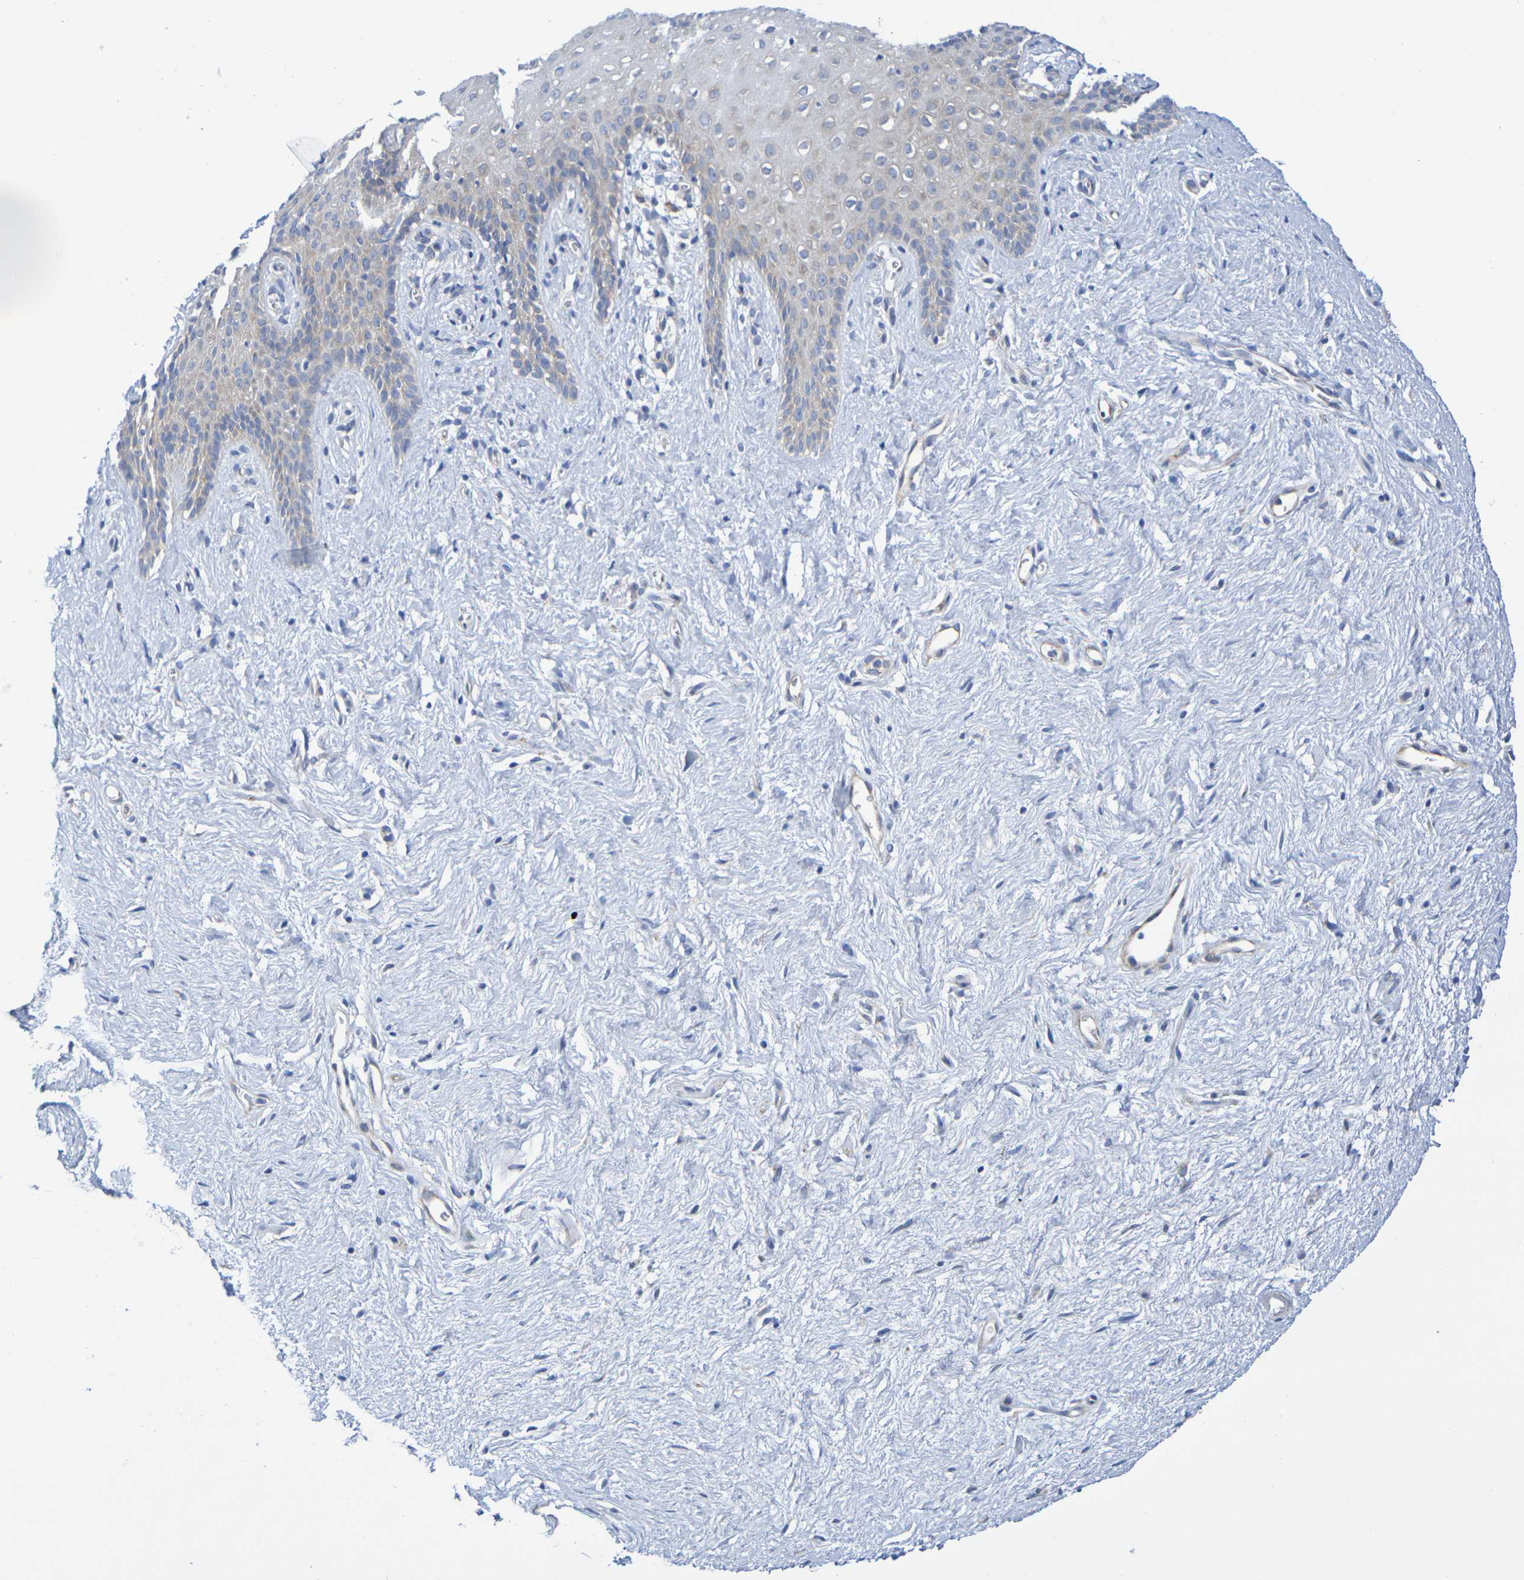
{"staining": {"intensity": "weak", "quantity": "25%-75%", "location": "cytoplasmic/membranous"}, "tissue": "vagina", "cell_type": "Squamous epithelial cells", "image_type": "normal", "snomed": [{"axis": "morphology", "description": "Normal tissue, NOS"}, {"axis": "topography", "description": "Vagina"}], "caption": "Protein staining displays weak cytoplasmic/membranous staining in approximately 25%-75% of squamous epithelial cells in benign vagina. Immunohistochemistry (ihc) stains the protein of interest in brown and the nuclei are stained blue.", "gene": "TMCC3", "patient": {"sex": "female", "age": 44}}